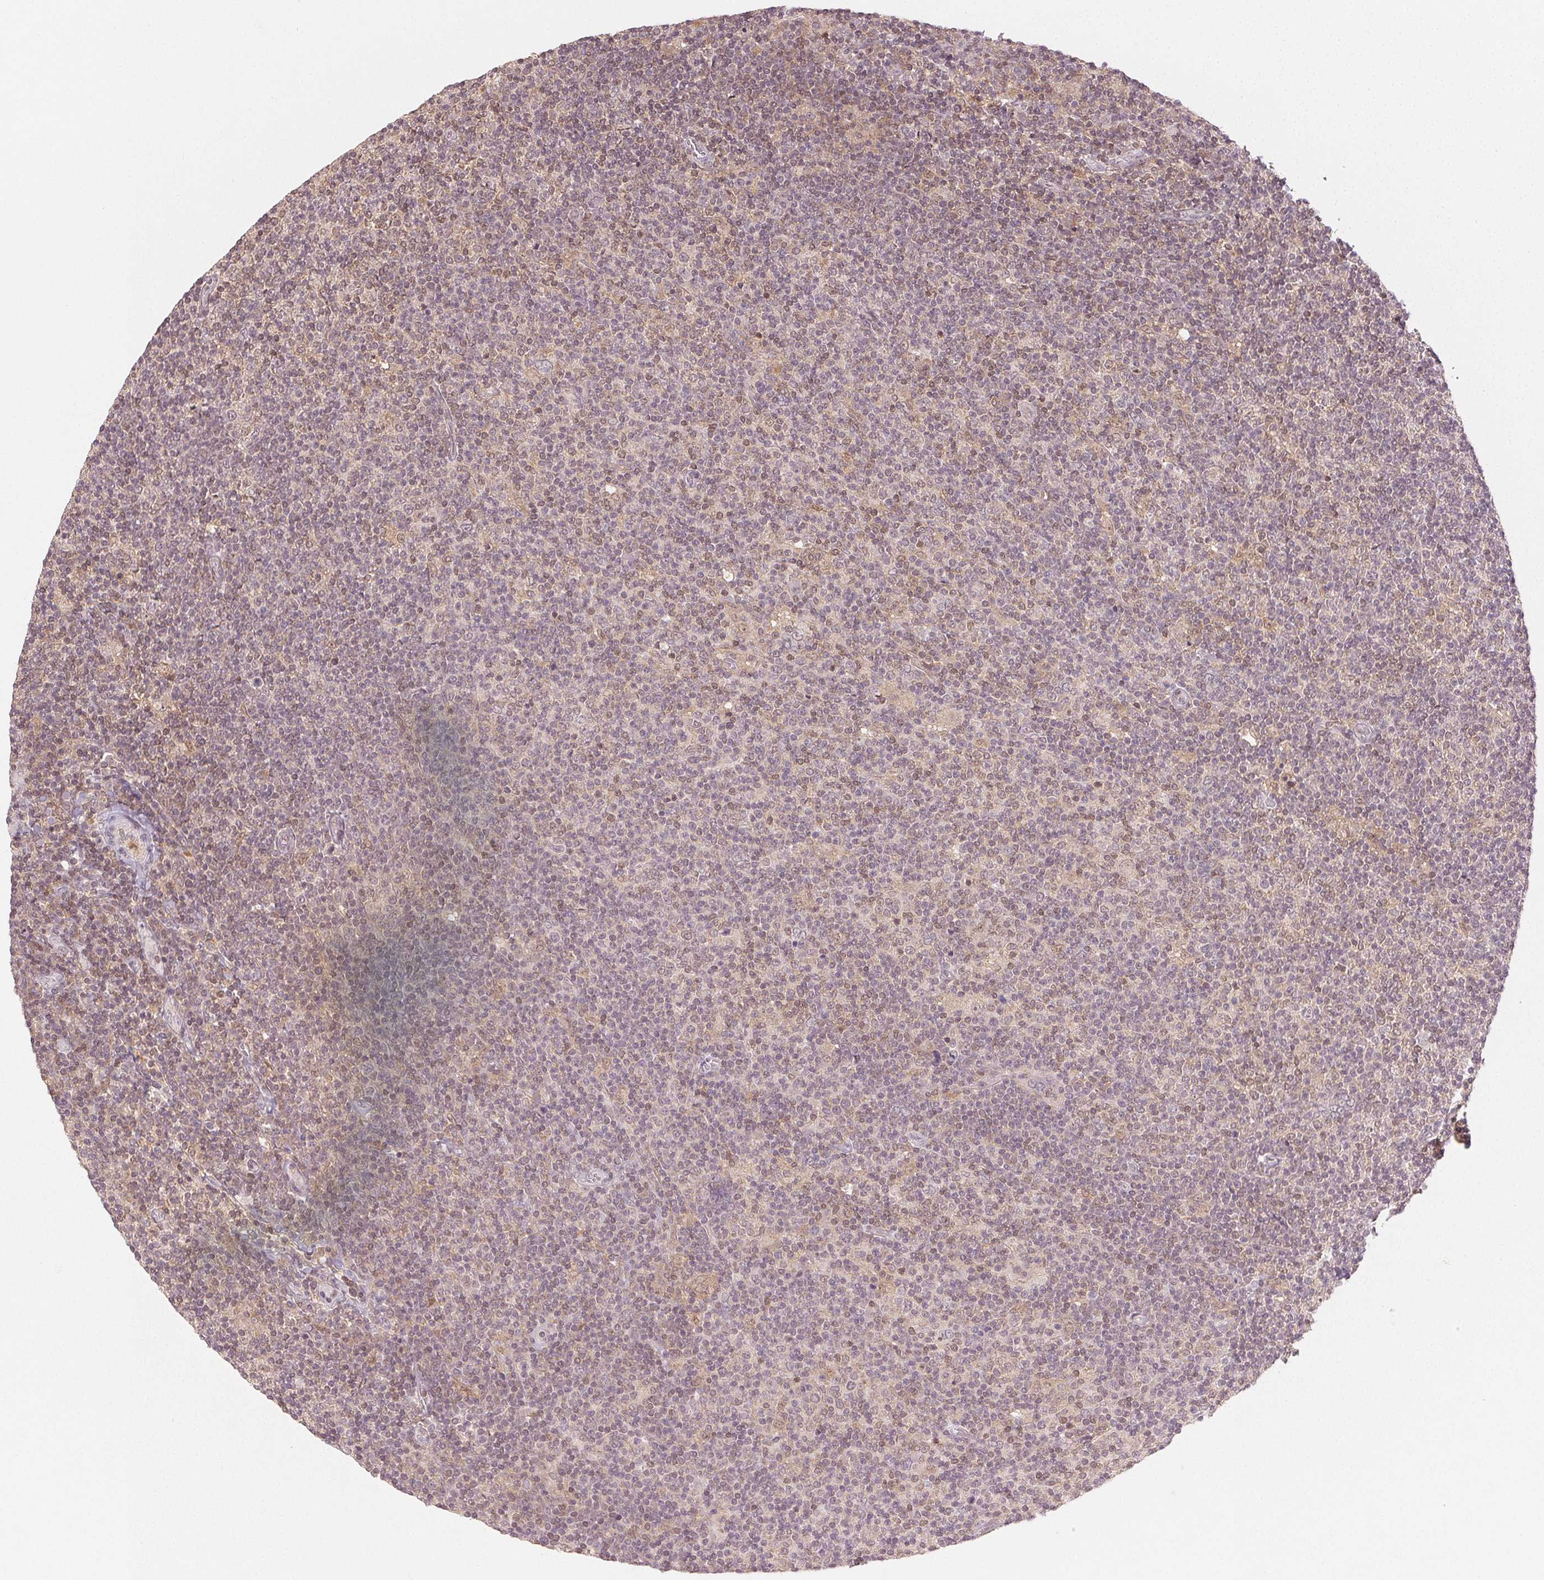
{"staining": {"intensity": "negative", "quantity": "none", "location": "none"}, "tissue": "lymphoma", "cell_type": "Tumor cells", "image_type": "cancer", "snomed": [{"axis": "morphology", "description": "Hodgkin's disease, NOS"}, {"axis": "topography", "description": "Lymph node"}], "caption": "The image displays no significant positivity in tumor cells of lymphoma. The staining was performed using DAB (3,3'-diaminobenzidine) to visualize the protein expression in brown, while the nuclei were stained in blue with hematoxylin (Magnification: 20x).", "gene": "MAPK14", "patient": {"sex": "male", "age": 40}}